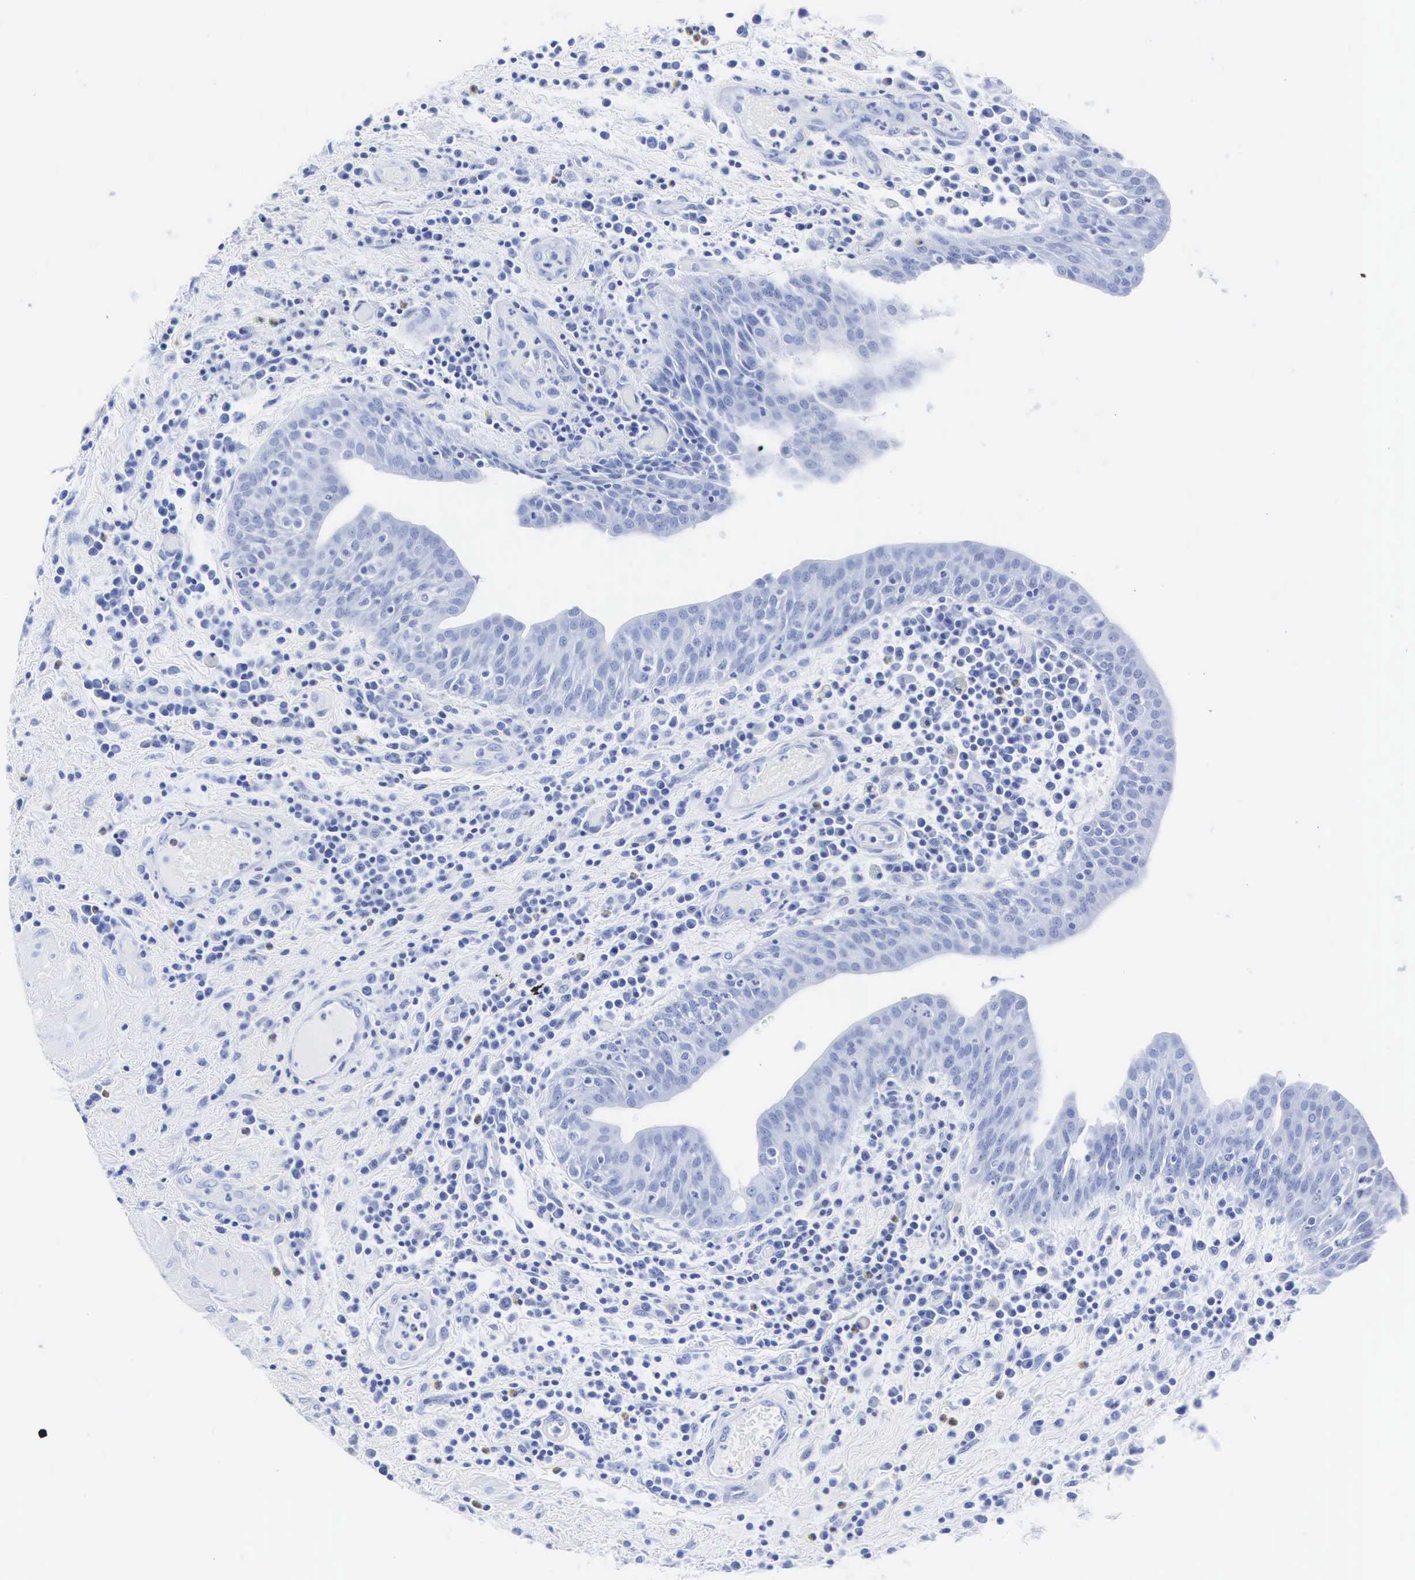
{"staining": {"intensity": "negative", "quantity": "none", "location": "none"}, "tissue": "urinary bladder", "cell_type": "Urothelial cells", "image_type": "normal", "snomed": [{"axis": "morphology", "description": "Normal tissue, NOS"}, {"axis": "topography", "description": "Urinary bladder"}], "caption": "A photomicrograph of human urinary bladder is negative for staining in urothelial cells. The staining is performed using DAB brown chromogen with nuclei counter-stained in using hematoxylin.", "gene": "INS", "patient": {"sex": "female", "age": 84}}